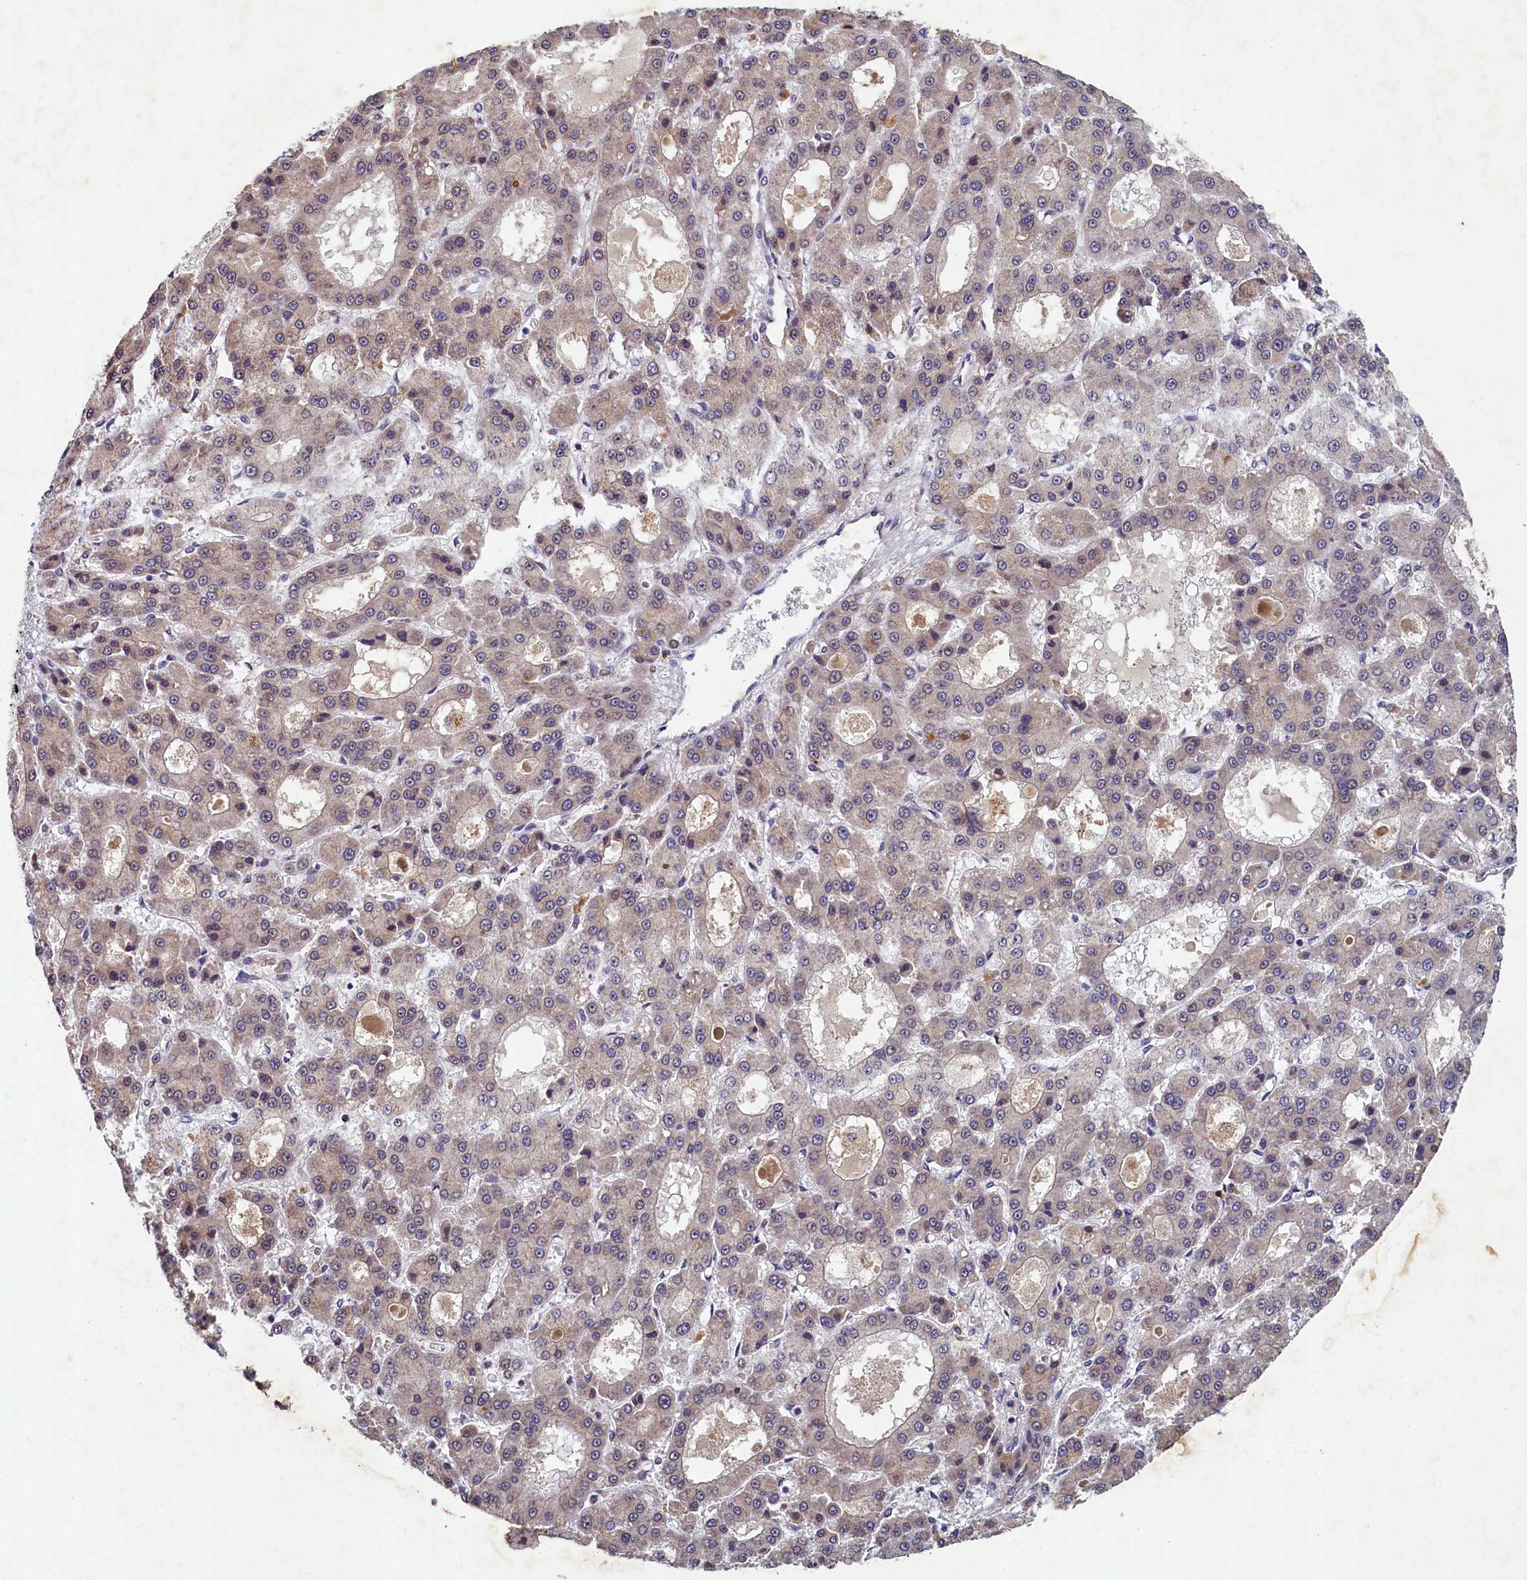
{"staining": {"intensity": "weak", "quantity": "<25%", "location": "nuclear"}, "tissue": "liver cancer", "cell_type": "Tumor cells", "image_type": "cancer", "snomed": [{"axis": "morphology", "description": "Carcinoma, Hepatocellular, NOS"}, {"axis": "topography", "description": "Liver"}], "caption": "Human liver hepatocellular carcinoma stained for a protein using immunohistochemistry (IHC) exhibits no staining in tumor cells.", "gene": "LATS2", "patient": {"sex": "male", "age": 70}}